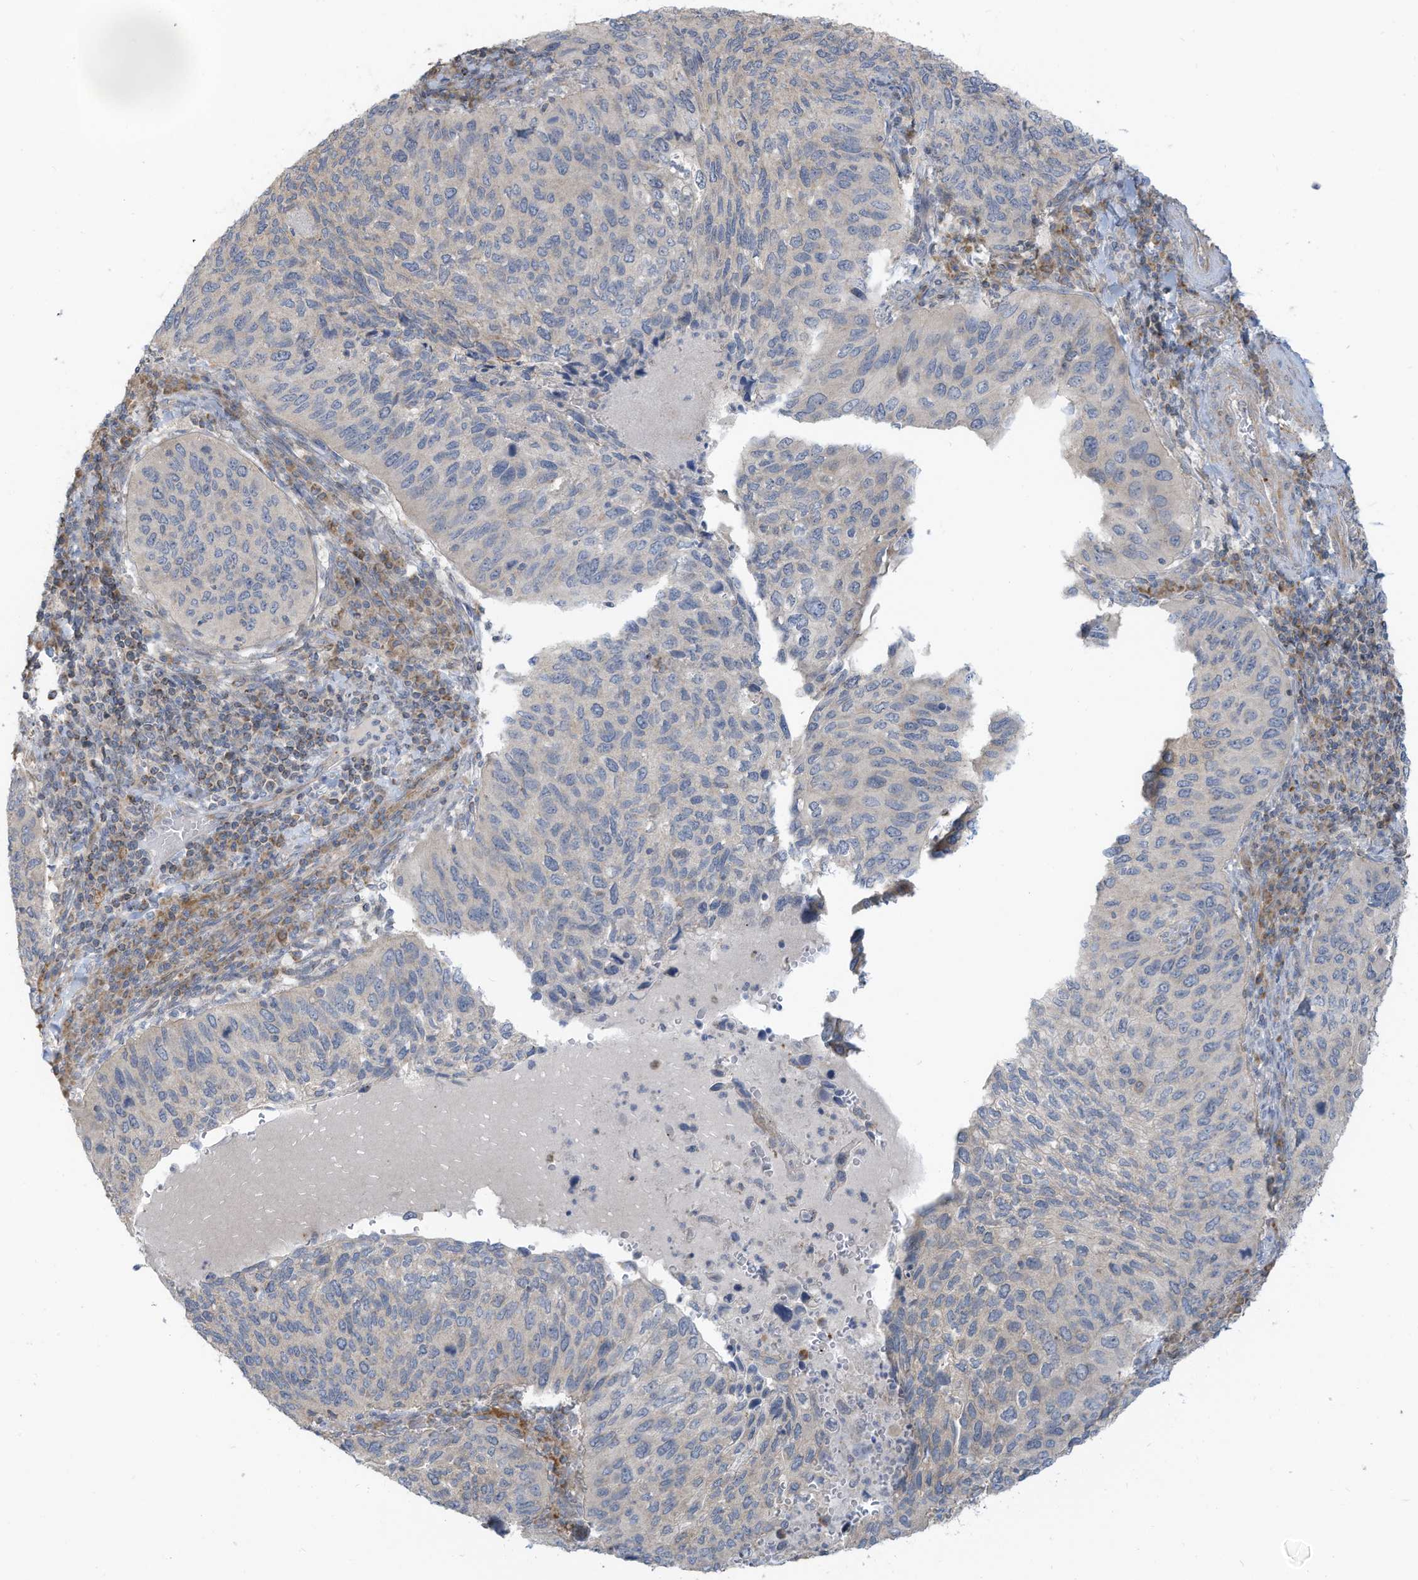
{"staining": {"intensity": "negative", "quantity": "none", "location": "none"}, "tissue": "cervical cancer", "cell_type": "Tumor cells", "image_type": "cancer", "snomed": [{"axis": "morphology", "description": "Squamous cell carcinoma, NOS"}, {"axis": "topography", "description": "Cervix"}], "caption": "Immunohistochemistry (IHC) image of neoplastic tissue: human cervical squamous cell carcinoma stained with DAB exhibits no significant protein positivity in tumor cells.", "gene": "GTPBP2", "patient": {"sex": "female", "age": 38}}